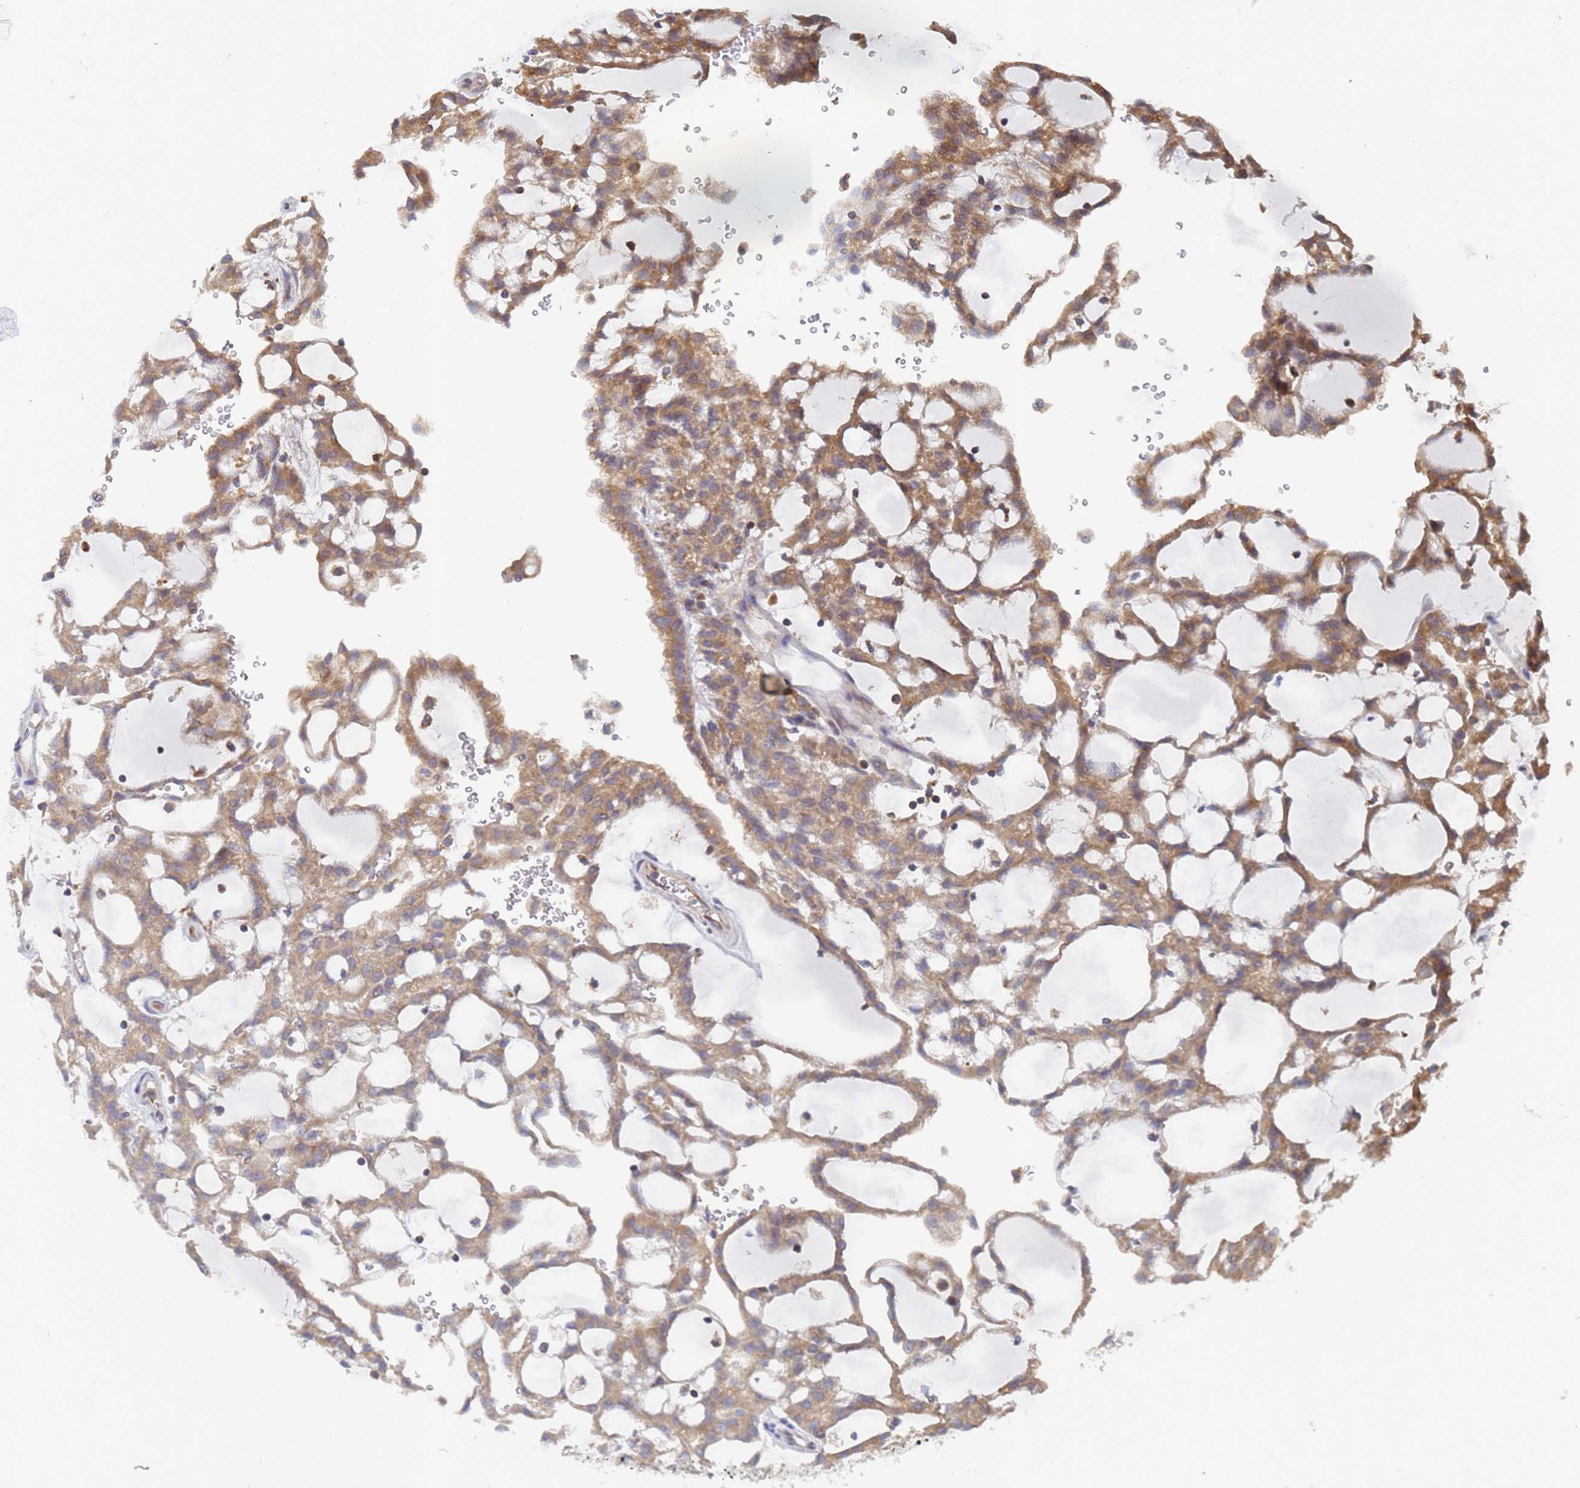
{"staining": {"intensity": "moderate", "quantity": ">75%", "location": "cytoplasmic/membranous"}, "tissue": "renal cancer", "cell_type": "Tumor cells", "image_type": "cancer", "snomed": [{"axis": "morphology", "description": "Adenocarcinoma, NOS"}, {"axis": "topography", "description": "Kidney"}], "caption": "Brown immunohistochemical staining in human adenocarcinoma (renal) reveals moderate cytoplasmic/membranous staining in about >75% of tumor cells.", "gene": "ALS2CL", "patient": {"sex": "male", "age": 63}}